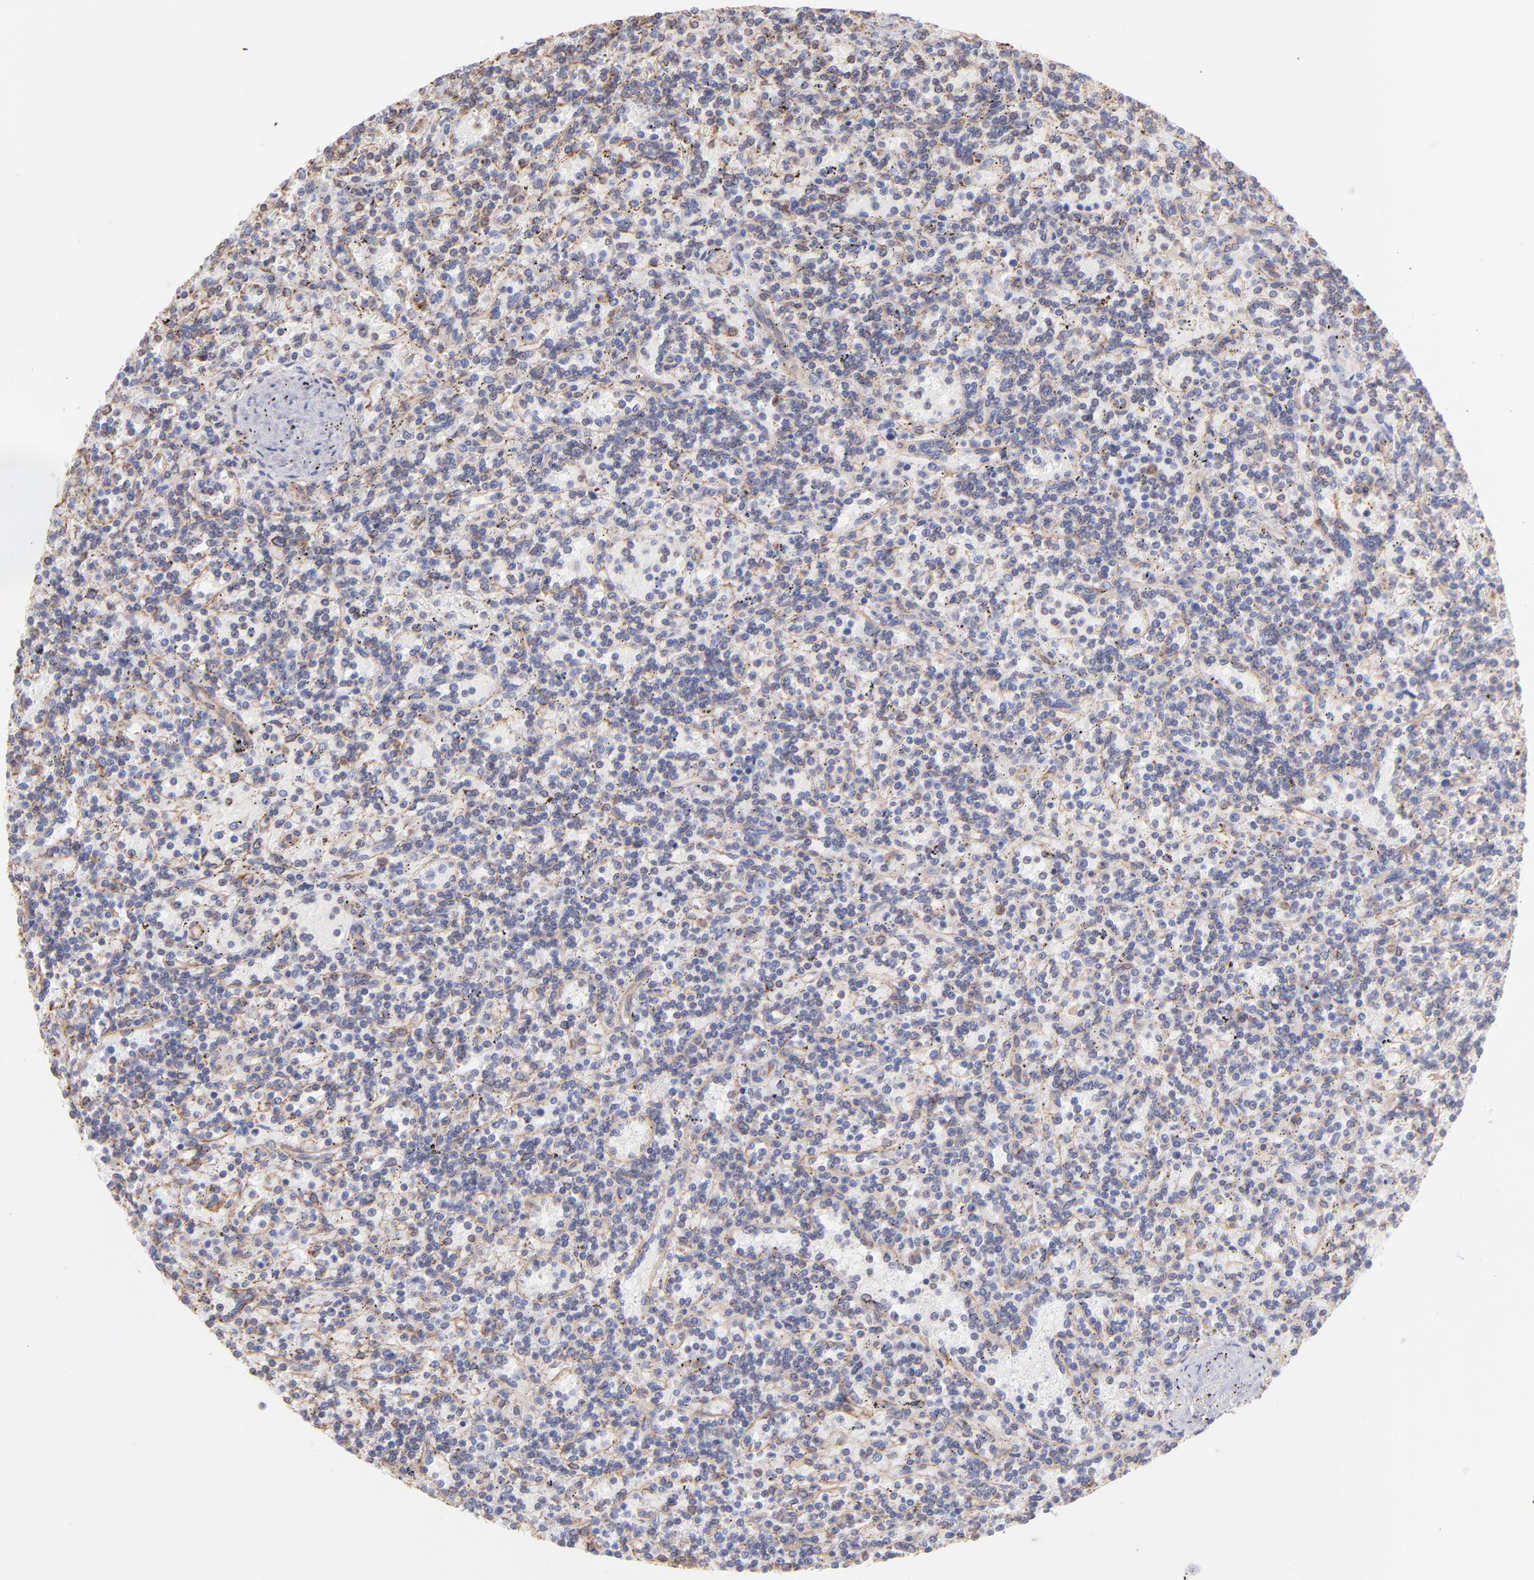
{"staining": {"intensity": "weak", "quantity": "25%-75%", "location": "cytoplasmic/membranous"}, "tissue": "lymphoma", "cell_type": "Tumor cells", "image_type": "cancer", "snomed": [{"axis": "morphology", "description": "Malignant lymphoma, non-Hodgkin's type, Low grade"}, {"axis": "topography", "description": "Spleen"}], "caption": "A brown stain shows weak cytoplasmic/membranous positivity of a protein in malignant lymphoma, non-Hodgkin's type (low-grade) tumor cells.", "gene": "PLEC", "patient": {"sex": "male", "age": 73}}